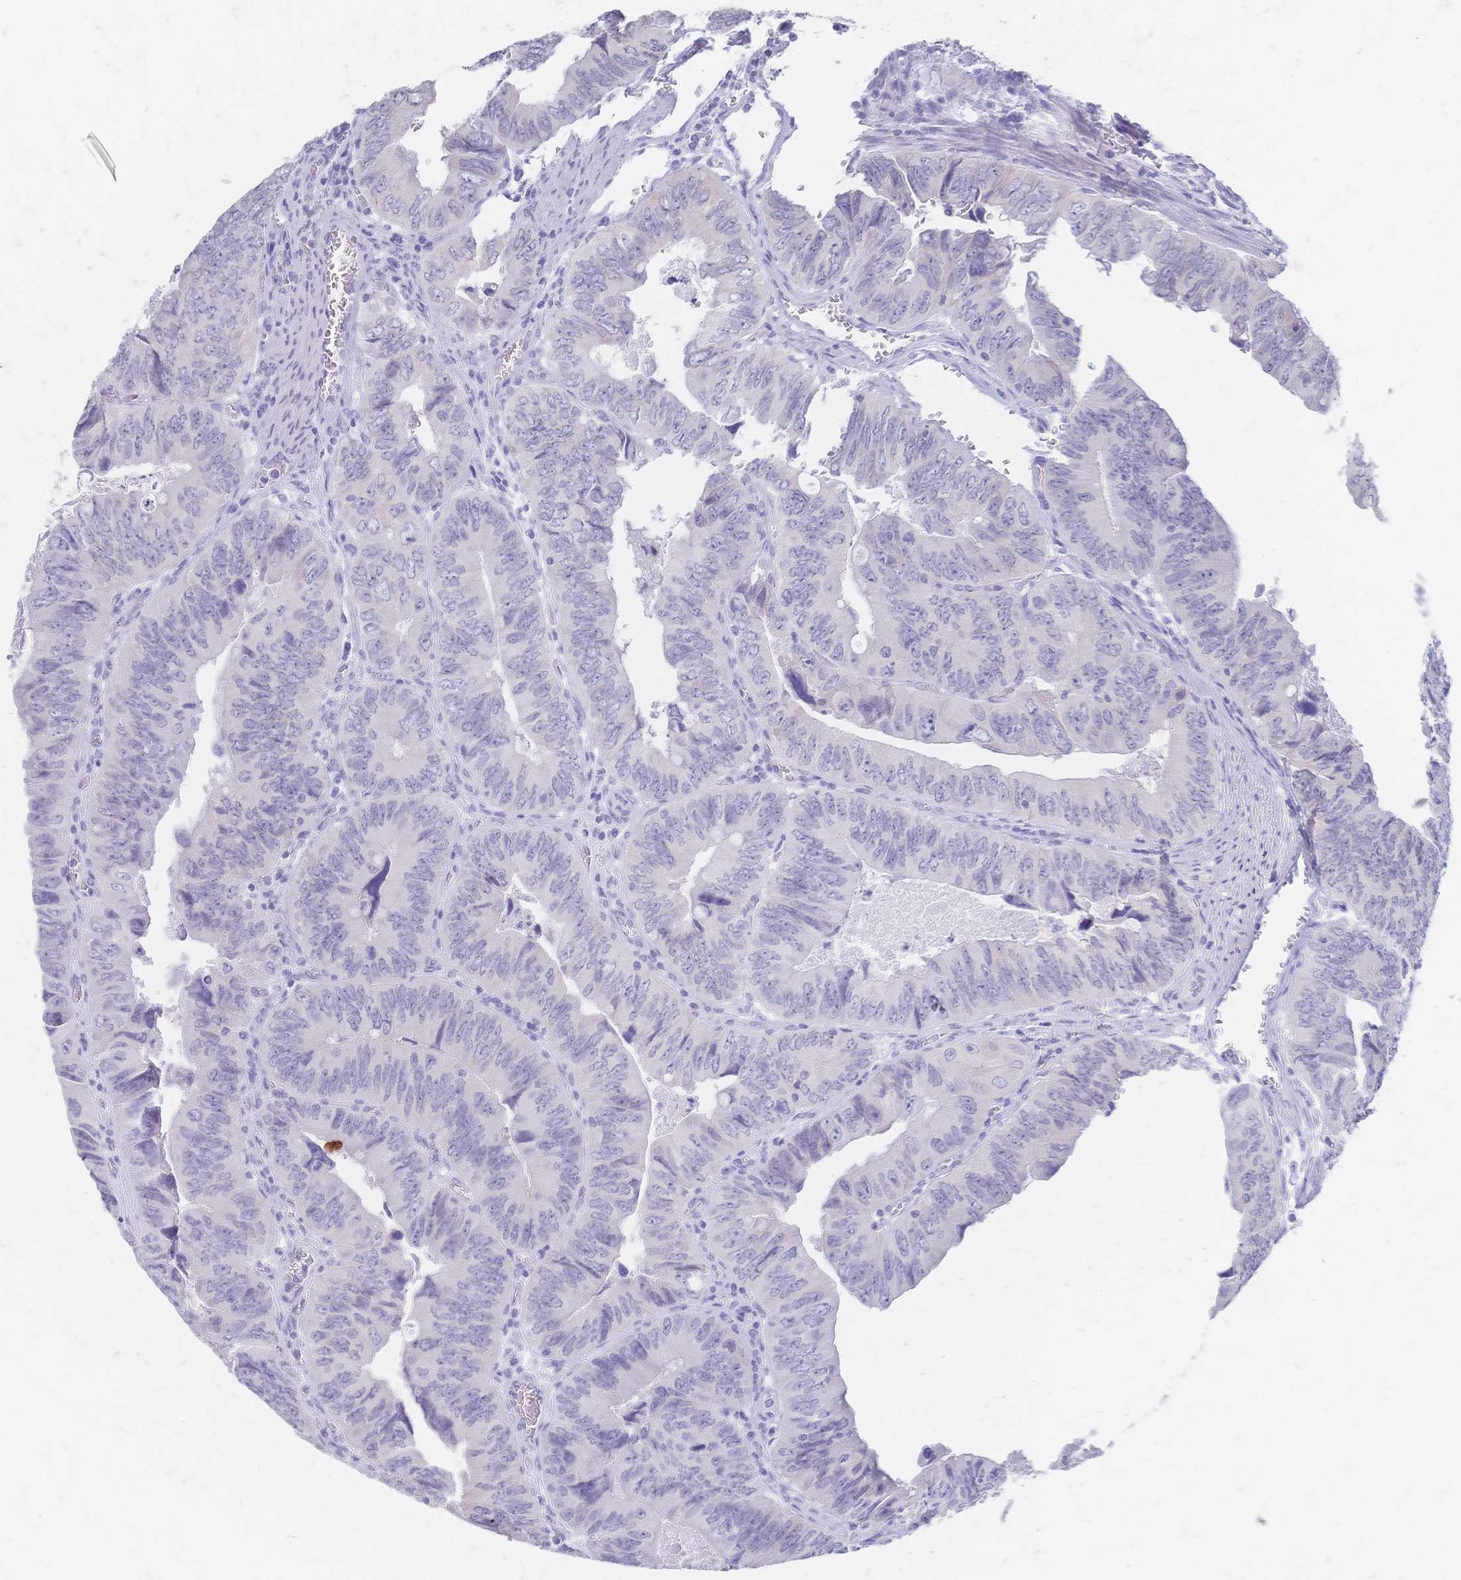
{"staining": {"intensity": "negative", "quantity": "none", "location": "none"}, "tissue": "colorectal cancer", "cell_type": "Tumor cells", "image_type": "cancer", "snomed": [{"axis": "morphology", "description": "Adenocarcinoma, NOS"}, {"axis": "topography", "description": "Colon"}], "caption": "This is an immunohistochemistry micrograph of colorectal cancer. There is no expression in tumor cells.", "gene": "CYB5A", "patient": {"sex": "female", "age": 84}}